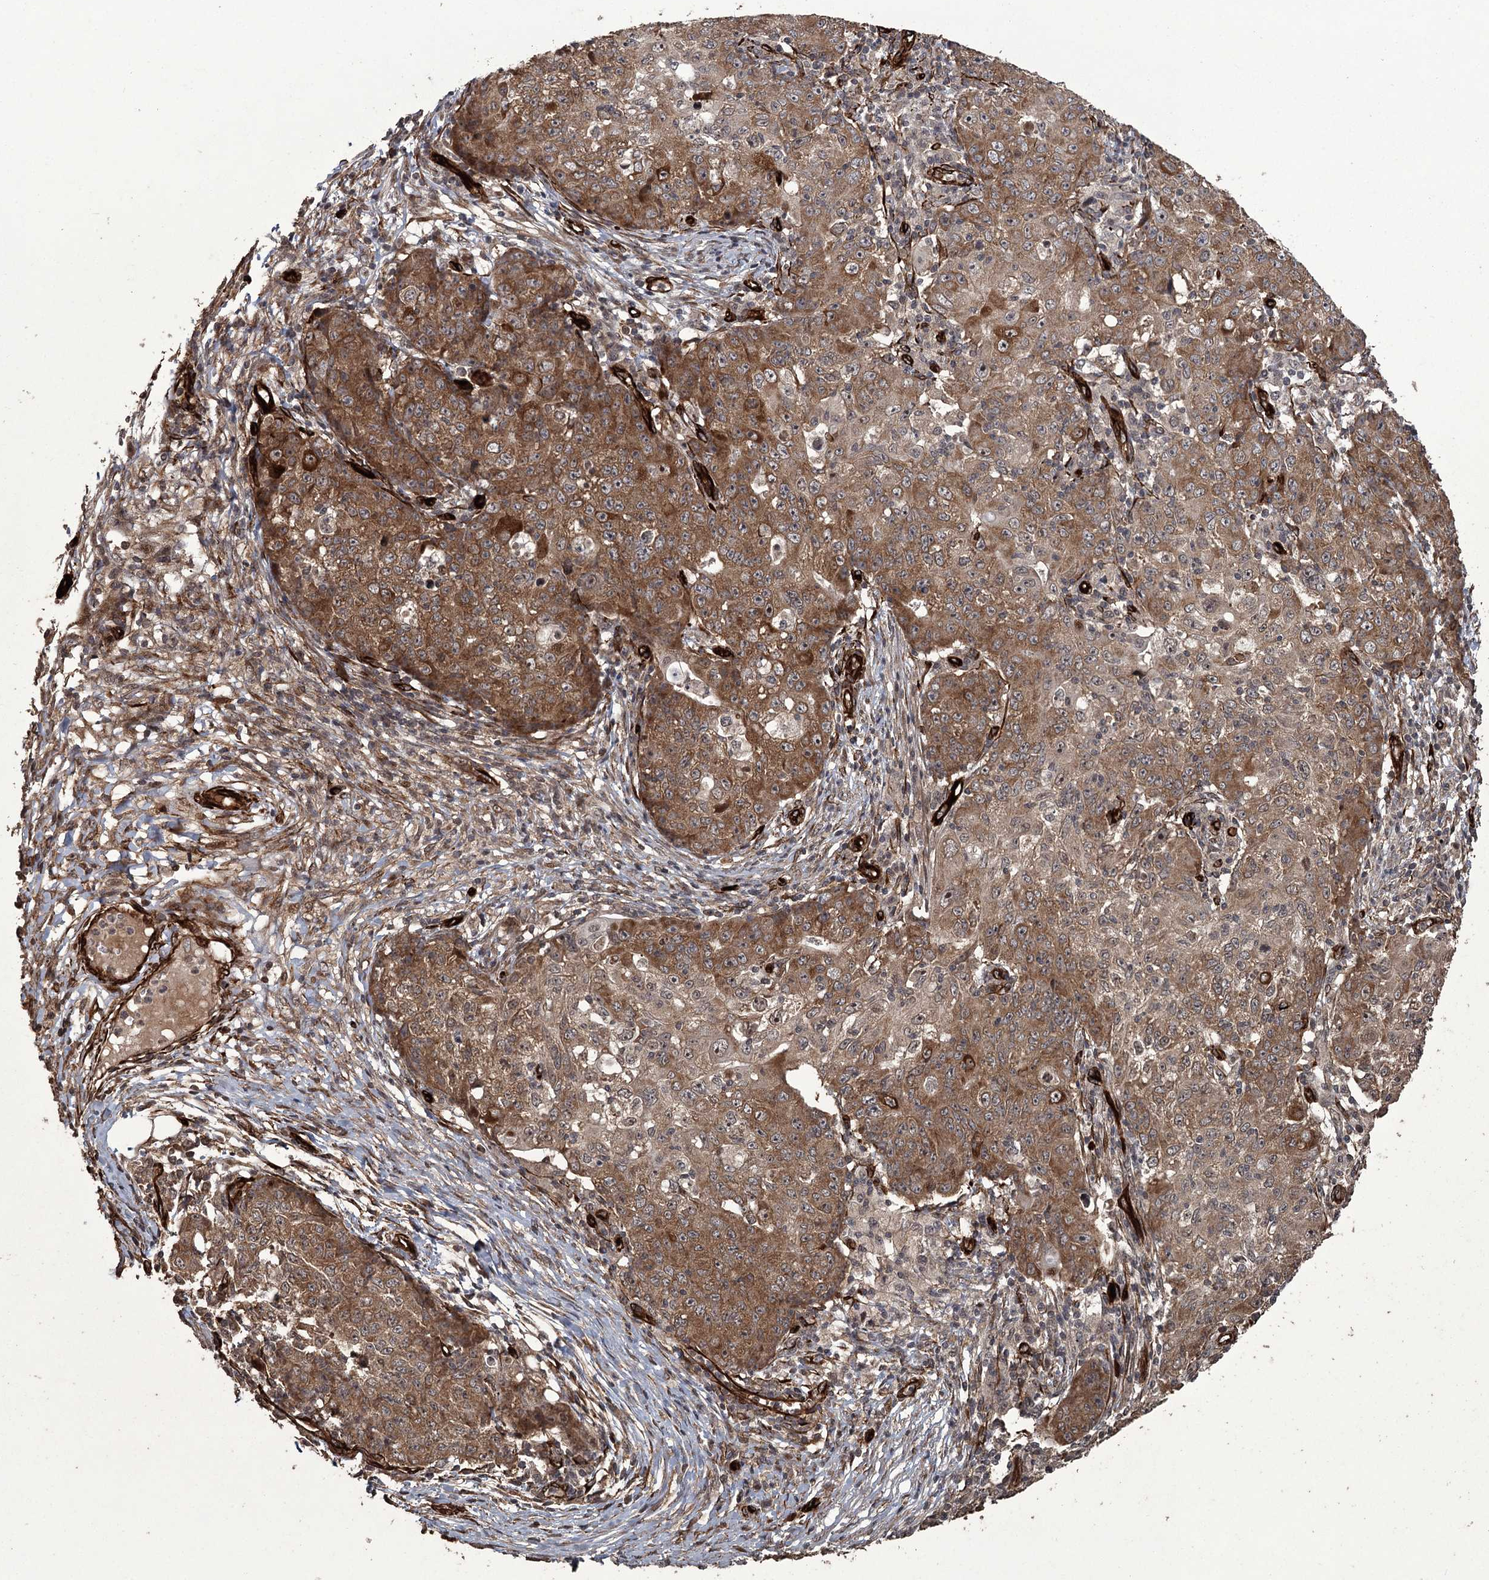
{"staining": {"intensity": "moderate", "quantity": ">75%", "location": "cytoplasmic/membranous"}, "tissue": "ovarian cancer", "cell_type": "Tumor cells", "image_type": "cancer", "snomed": [{"axis": "morphology", "description": "Carcinoma, endometroid"}, {"axis": "topography", "description": "Ovary"}], "caption": "High-power microscopy captured an immunohistochemistry (IHC) histopathology image of ovarian cancer (endometroid carcinoma), revealing moderate cytoplasmic/membranous positivity in approximately >75% of tumor cells. (DAB IHC with brightfield microscopy, high magnification).", "gene": "RPAP3", "patient": {"sex": "female", "age": 42}}